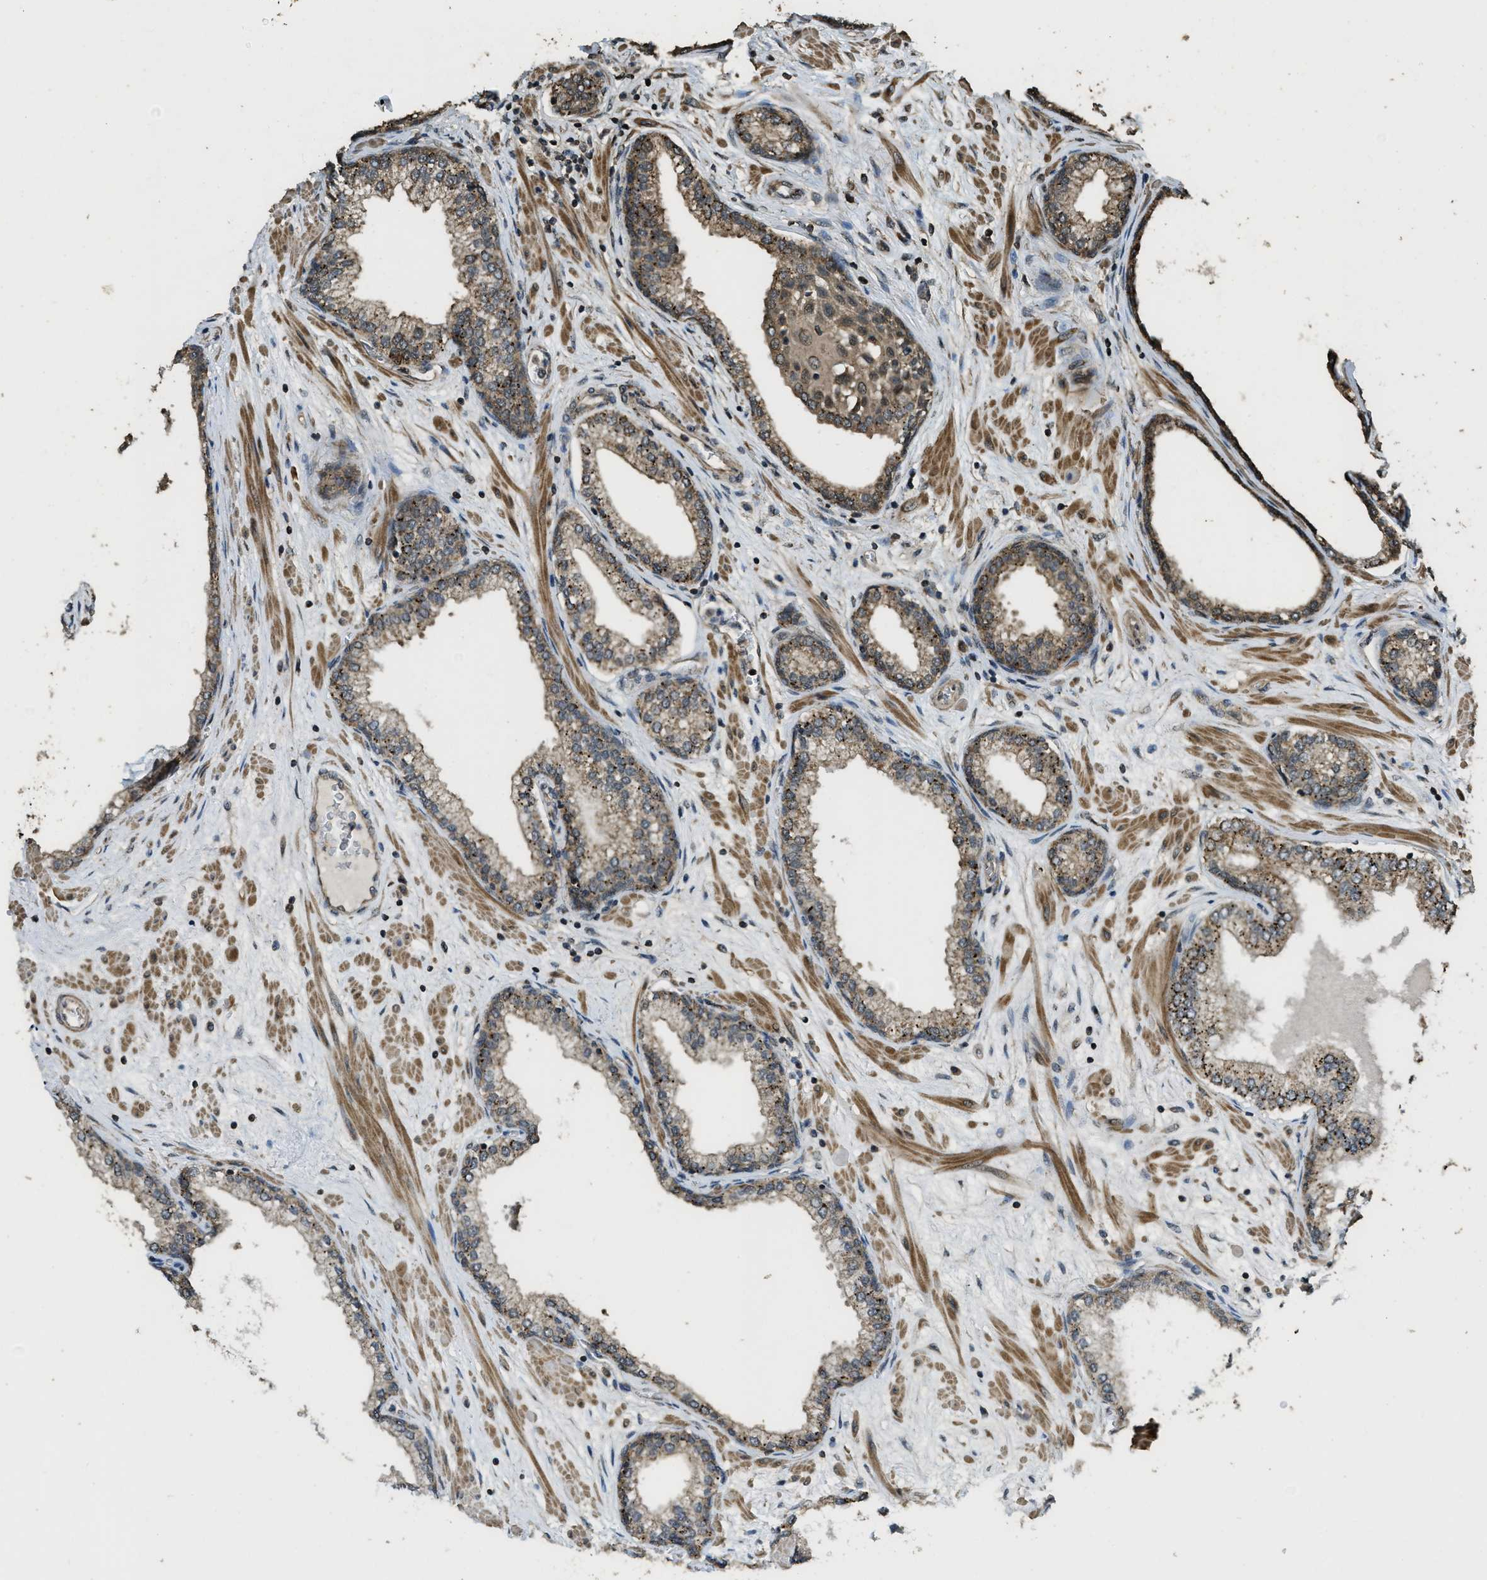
{"staining": {"intensity": "moderate", "quantity": ">75%", "location": "cytoplasmic/membranous"}, "tissue": "prostate", "cell_type": "Glandular cells", "image_type": "normal", "snomed": [{"axis": "morphology", "description": "Normal tissue, NOS"}, {"axis": "morphology", "description": "Urothelial carcinoma, Low grade"}, {"axis": "topography", "description": "Urinary bladder"}, {"axis": "topography", "description": "Prostate"}], "caption": "Immunohistochemical staining of benign human prostate exhibits moderate cytoplasmic/membranous protein positivity in about >75% of glandular cells. The protein is stained brown, and the nuclei are stained in blue (DAB (3,3'-diaminobenzidine) IHC with brightfield microscopy, high magnification).", "gene": "CTPS1", "patient": {"sex": "male", "age": 60}}